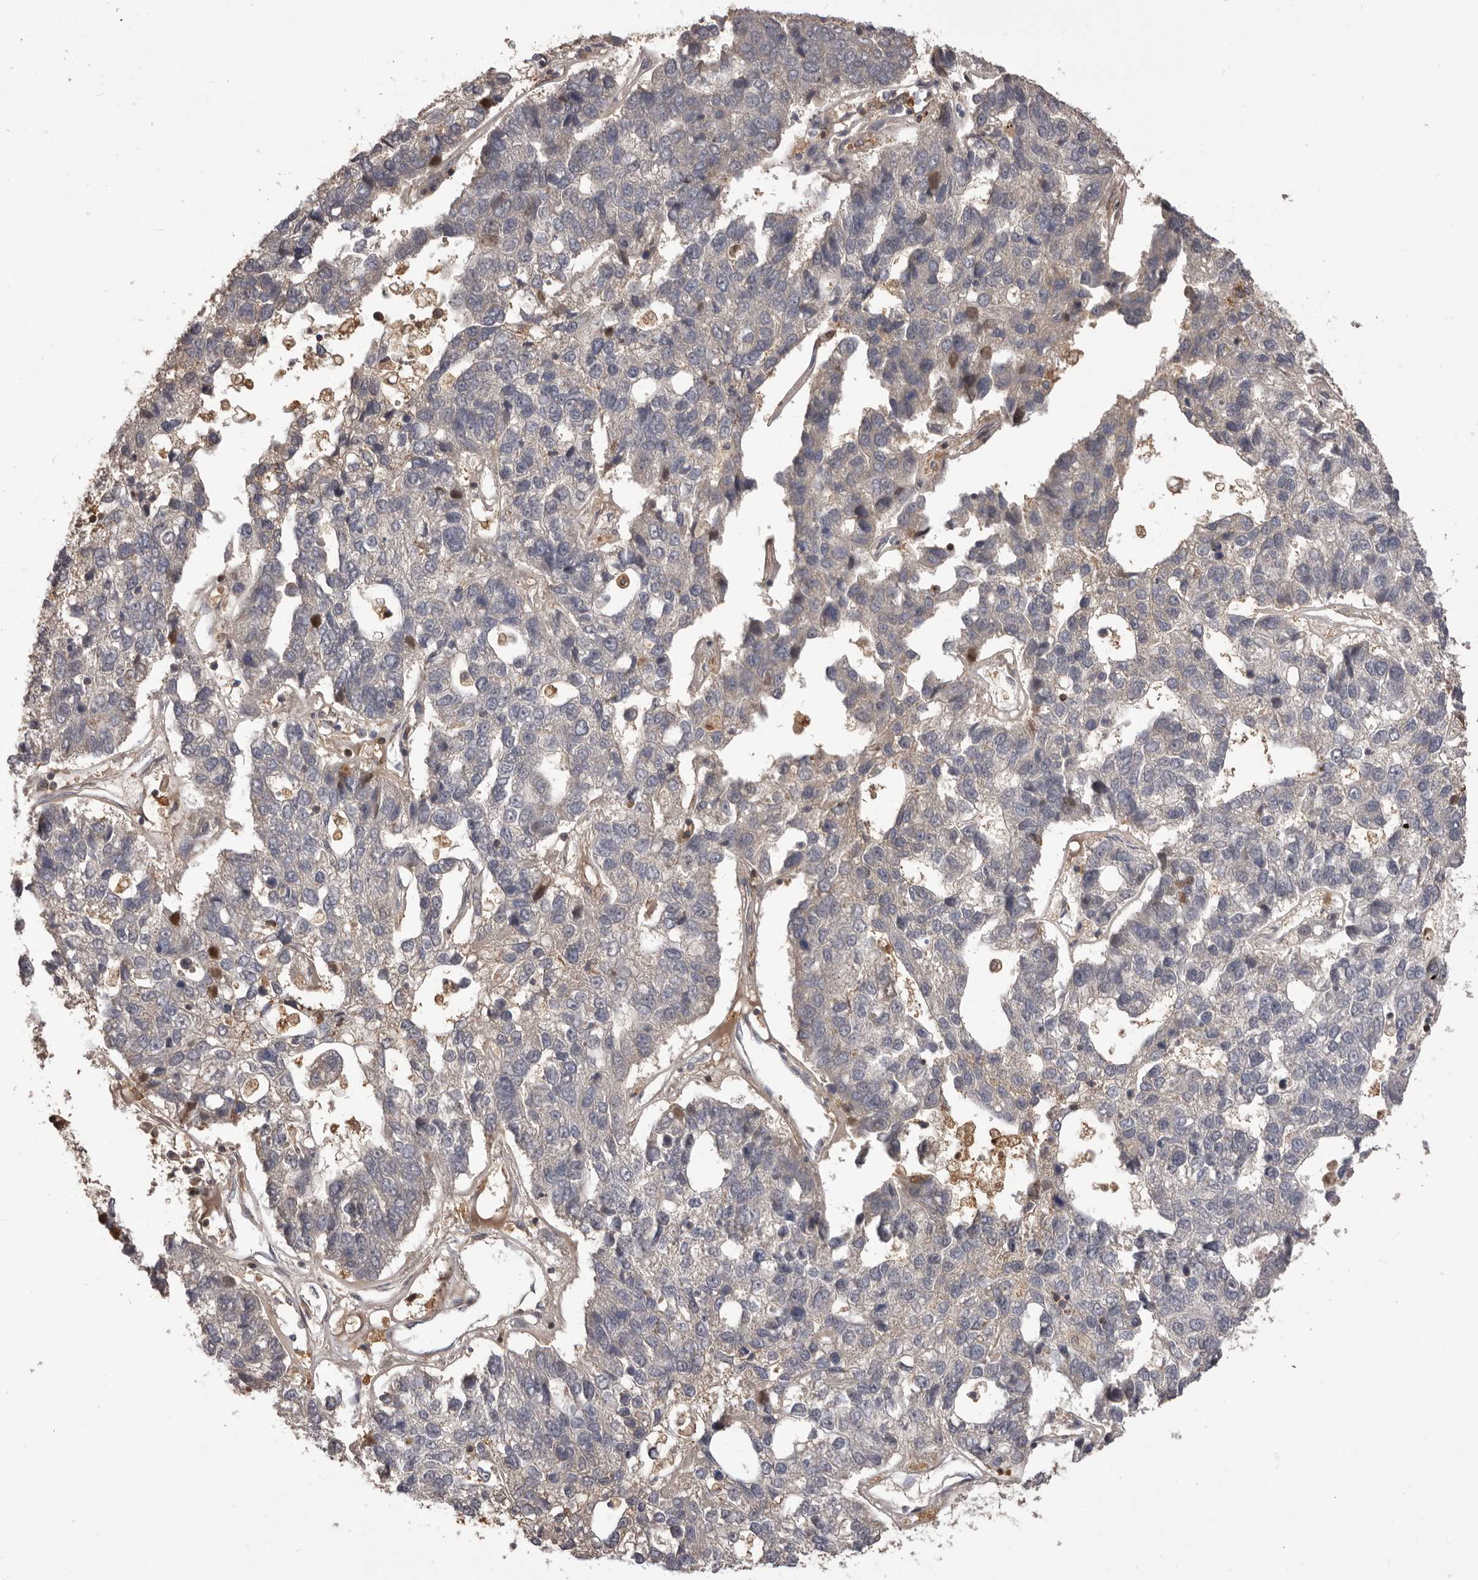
{"staining": {"intensity": "negative", "quantity": "none", "location": "none"}, "tissue": "pancreatic cancer", "cell_type": "Tumor cells", "image_type": "cancer", "snomed": [{"axis": "morphology", "description": "Adenocarcinoma, NOS"}, {"axis": "topography", "description": "Pancreas"}], "caption": "Human pancreatic adenocarcinoma stained for a protein using immunohistochemistry (IHC) reveals no staining in tumor cells.", "gene": "GLIPR2", "patient": {"sex": "female", "age": 61}}